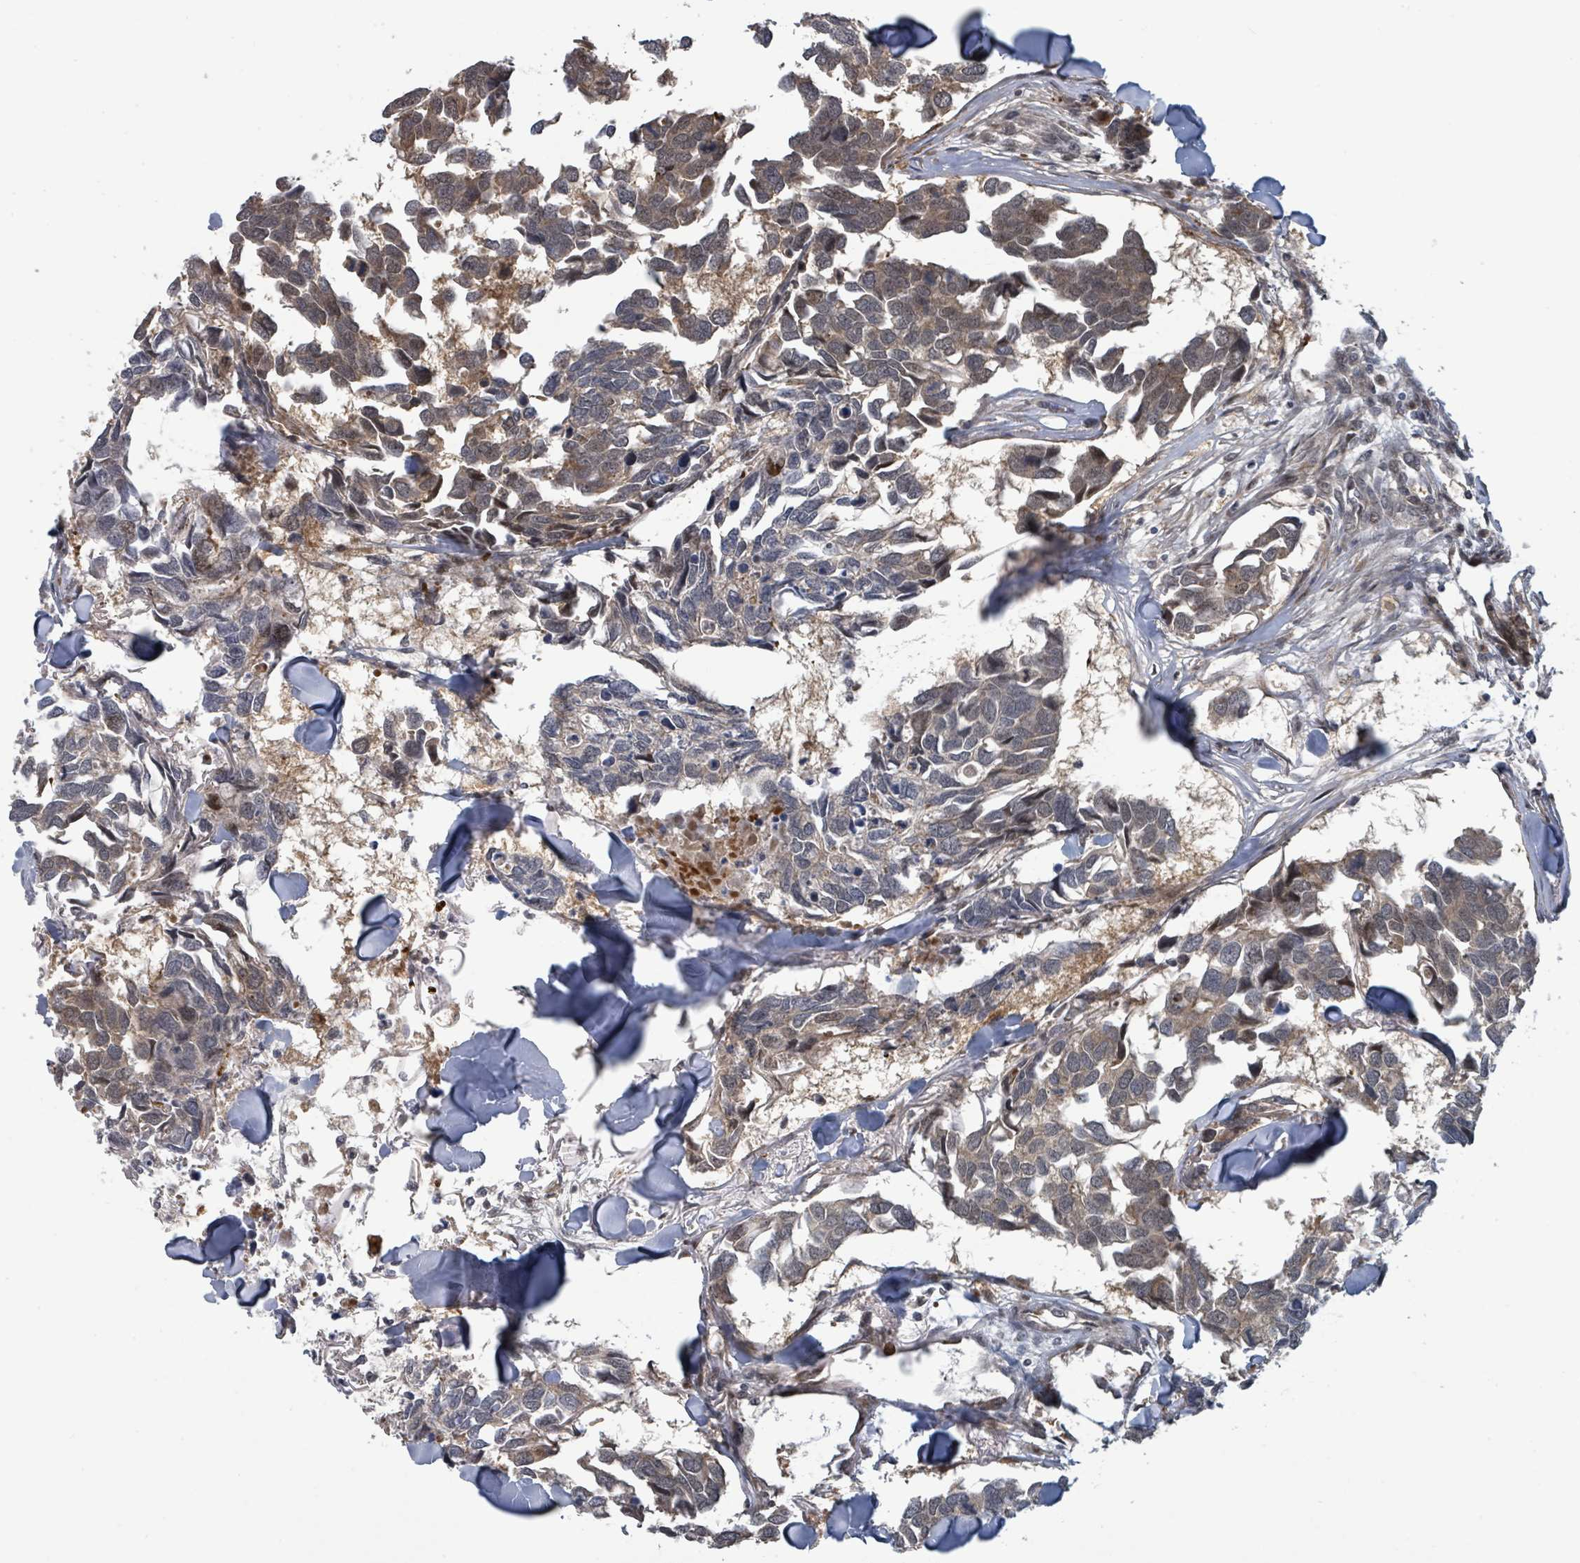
{"staining": {"intensity": "moderate", "quantity": "<25%", "location": "cytoplasmic/membranous"}, "tissue": "breast cancer", "cell_type": "Tumor cells", "image_type": "cancer", "snomed": [{"axis": "morphology", "description": "Duct carcinoma"}, {"axis": "topography", "description": "Breast"}], "caption": "Immunohistochemistry (DAB) staining of invasive ductal carcinoma (breast) reveals moderate cytoplasmic/membranous protein positivity in approximately <25% of tumor cells.", "gene": "GTF3C1", "patient": {"sex": "female", "age": 83}}